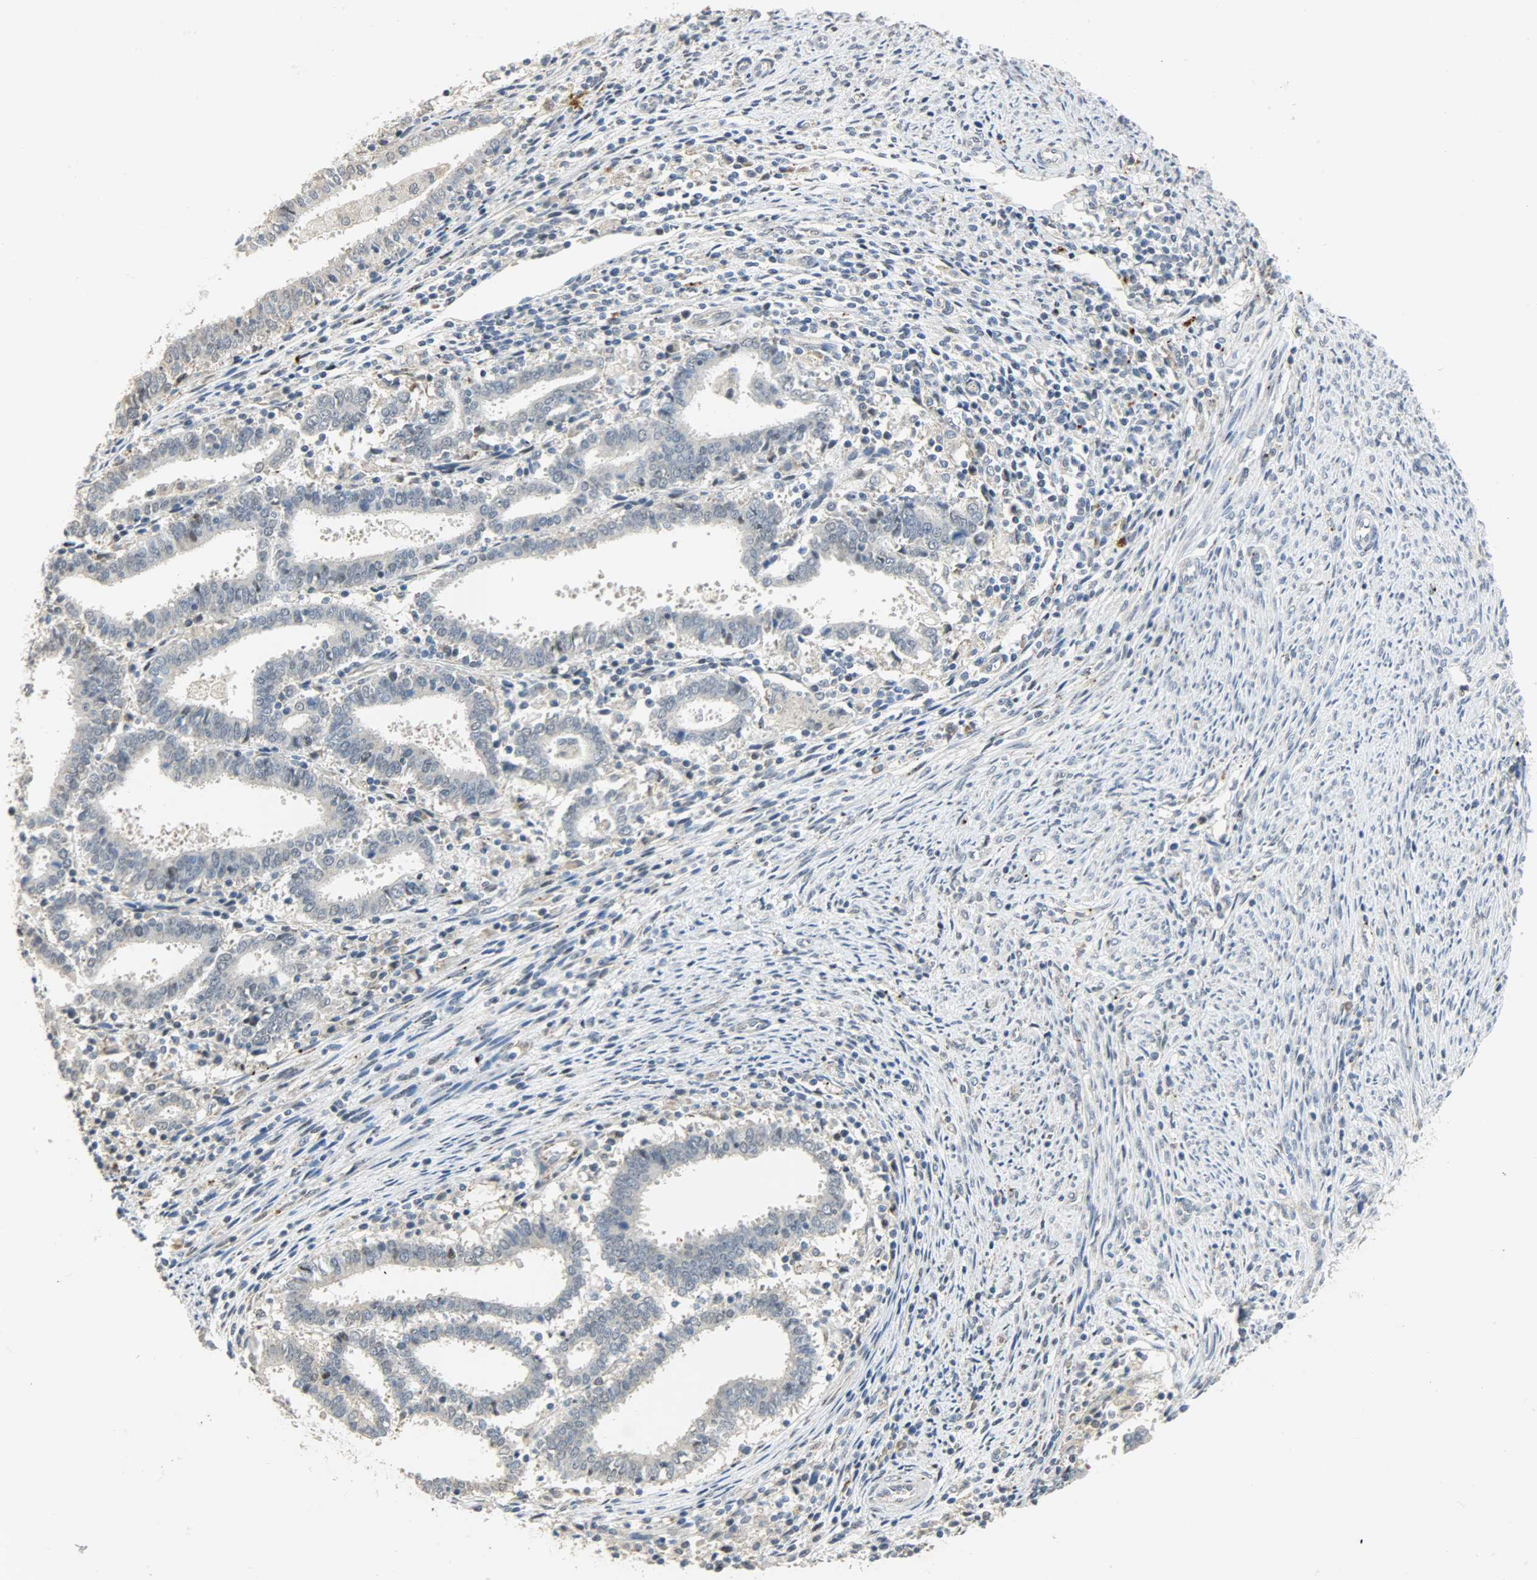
{"staining": {"intensity": "weak", "quantity": "25%-75%", "location": "cytoplasmic/membranous"}, "tissue": "endometrial cancer", "cell_type": "Tumor cells", "image_type": "cancer", "snomed": [{"axis": "morphology", "description": "Adenocarcinoma, NOS"}, {"axis": "topography", "description": "Uterus"}], "caption": "About 25%-75% of tumor cells in endometrial cancer (adenocarcinoma) reveal weak cytoplasmic/membranous protein positivity as visualized by brown immunohistochemical staining.", "gene": "GIT2", "patient": {"sex": "female", "age": 83}}